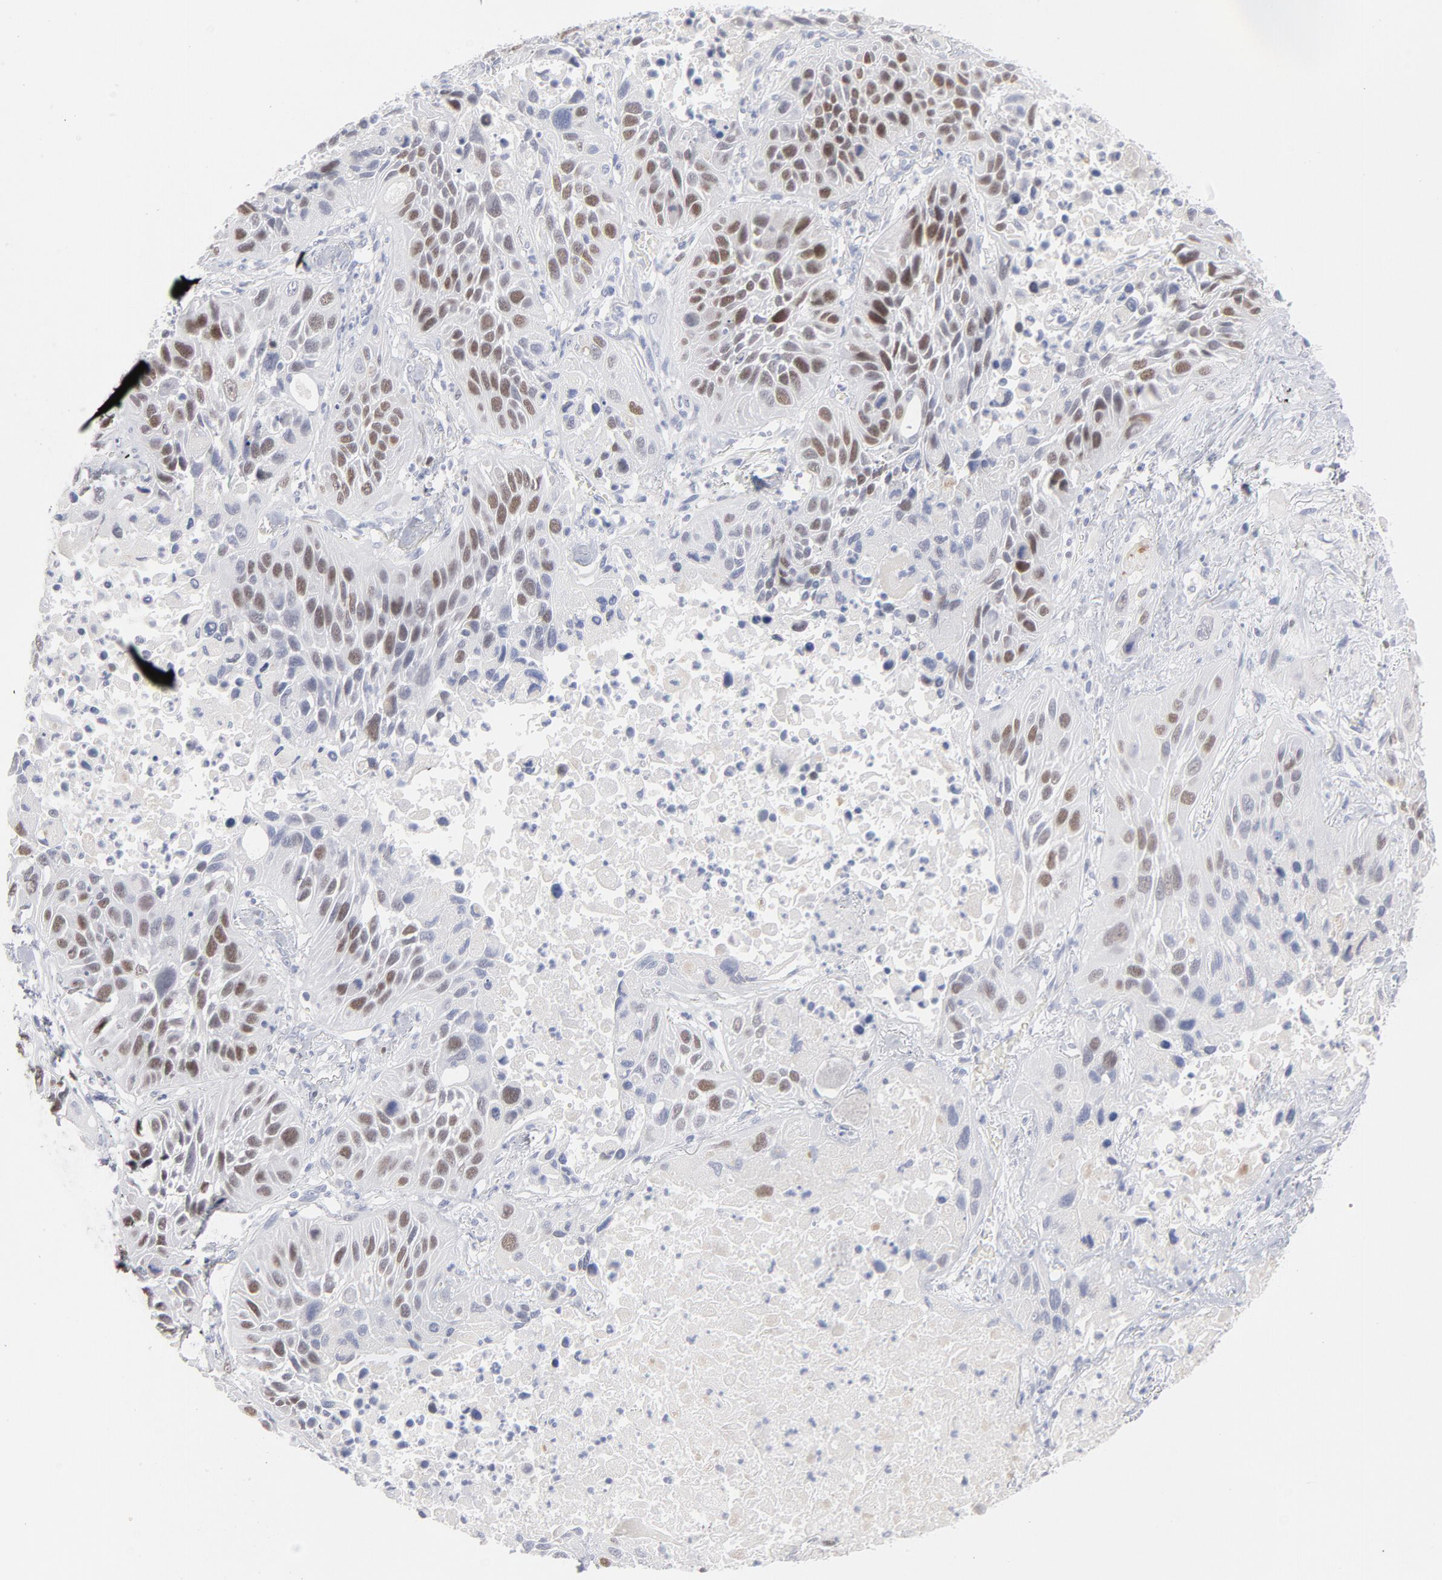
{"staining": {"intensity": "strong", "quantity": ">75%", "location": "nuclear"}, "tissue": "lung cancer", "cell_type": "Tumor cells", "image_type": "cancer", "snomed": [{"axis": "morphology", "description": "Squamous cell carcinoma, NOS"}, {"axis": "topography", "description": "Lung"}], "caption": "Human squamous cell carcinoma (lung) stained with a protein marker displays strong staining in tumor cells.", "gene": "MCM7", "patient": {"sex": "female", "age": 76}}